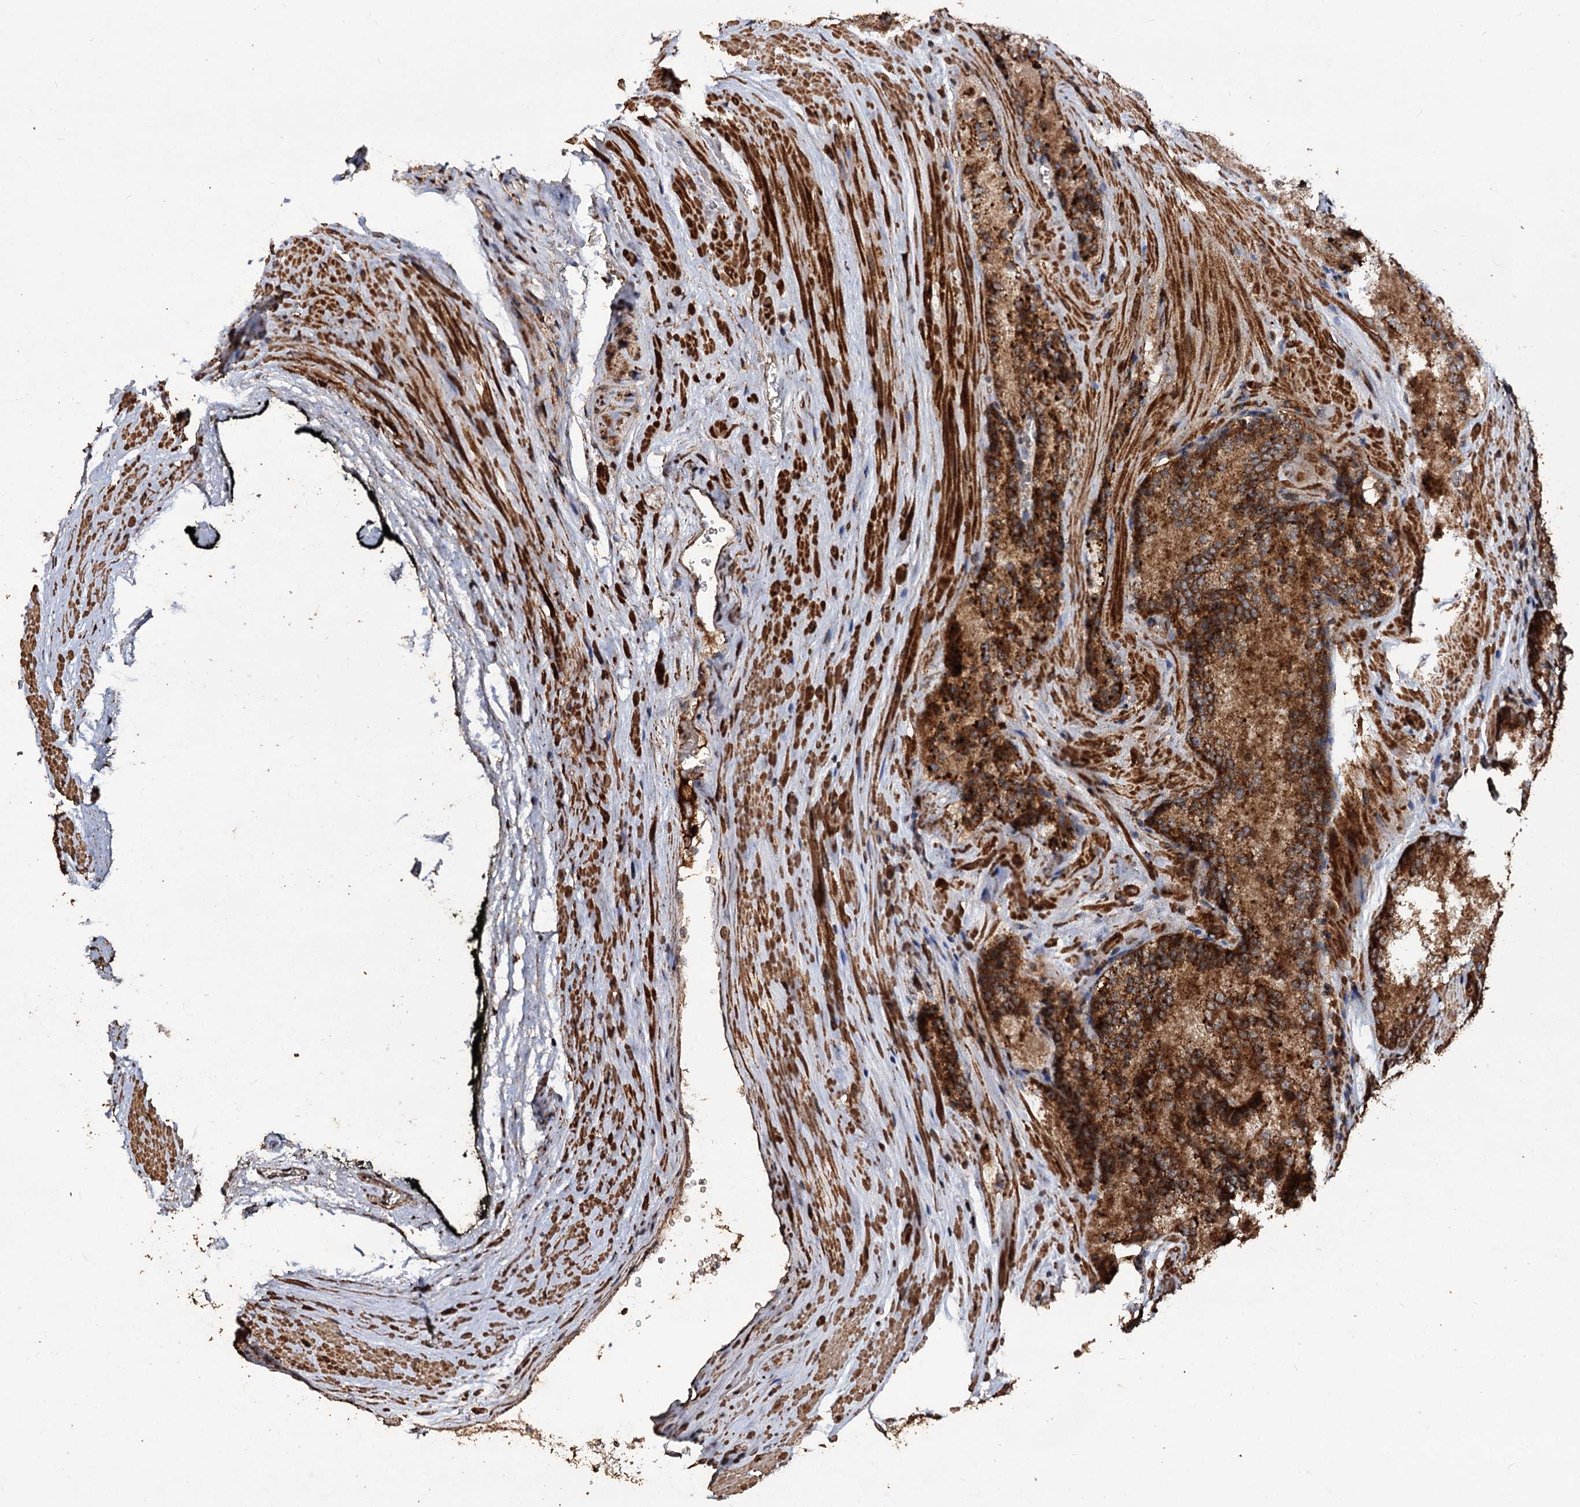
{"staining": {"intensity": "strong", "quantity": ">75%", "location": "cytoplasmic/membranous"}, "tissue": "prostate cancer", "cell_type": "Tumor cells", "image_type": "cancer", "snomed": [{"axis": "morphology", "description": "Adenocarcinoma, Low grade"}, {"axis": "topography", "description": "Prostate"}], "caption": "High-power microscopy captured an IHC micrograph of prostate adenocarcinoma (low-grade), revealing strong cytoplasmic/membranous positivity in approximately >75% of tumor cells.", "gene": "NOTCH2NLA", "patient": {"sex": "male", "age": 74}}